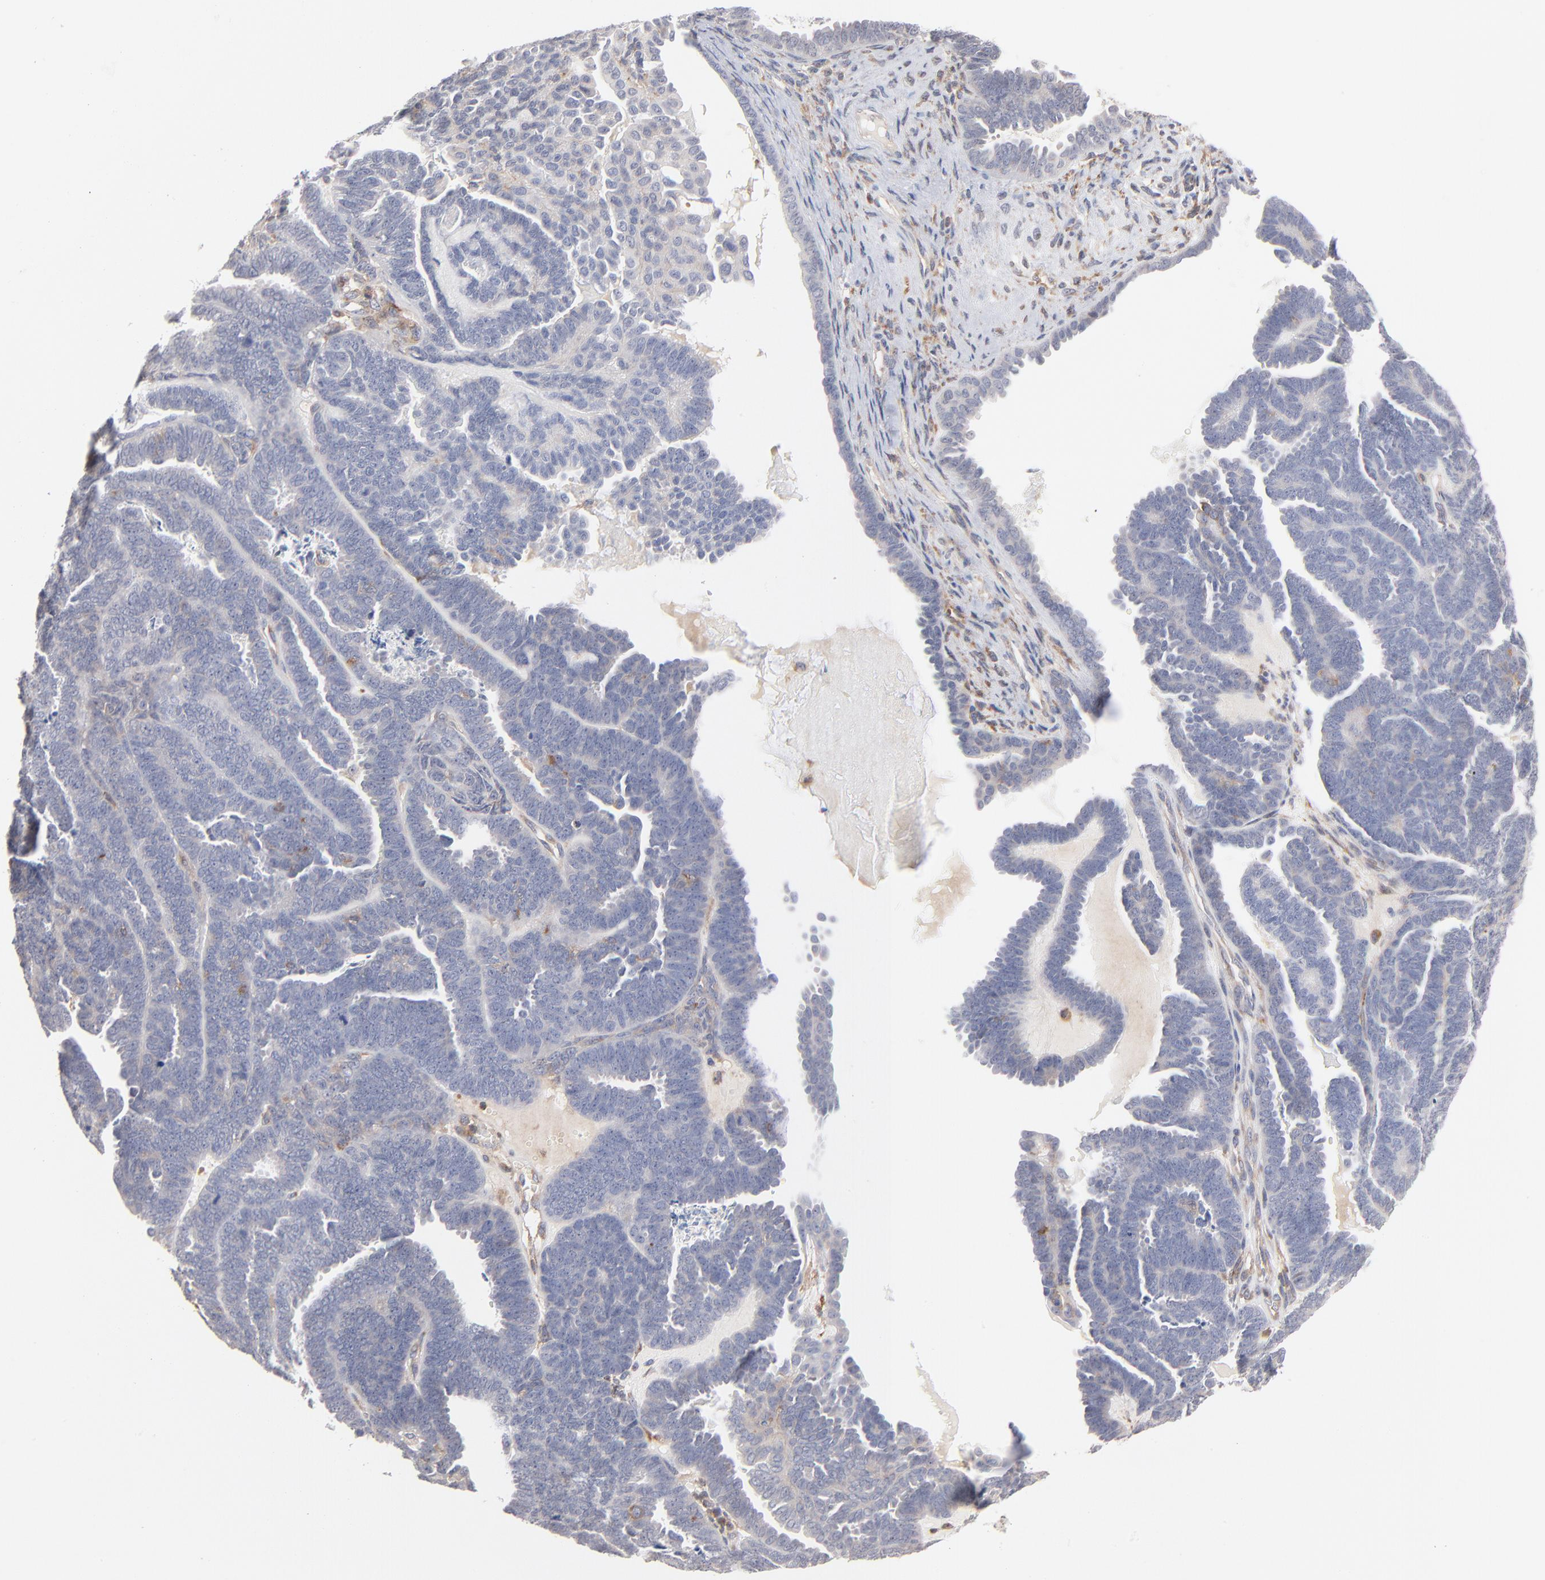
{"staining": {"intensity": "negative", "quantity": "none", "location": "none"}, "tissue": "endometrial cancer", "cell_type": "Tumor cells", "image_type": "cancer", "snomed": [{"axis": "morphology", "description": "Neoplasm, malignant, NOS"}, {"axis": "topography", "description": "Endometrium"}], "caption": "Tumor cells show no significant protein expression in endometrial malignant neoplasm.", "gene": "WIPF1", "patient": {"sex": "female", "age": 74}}